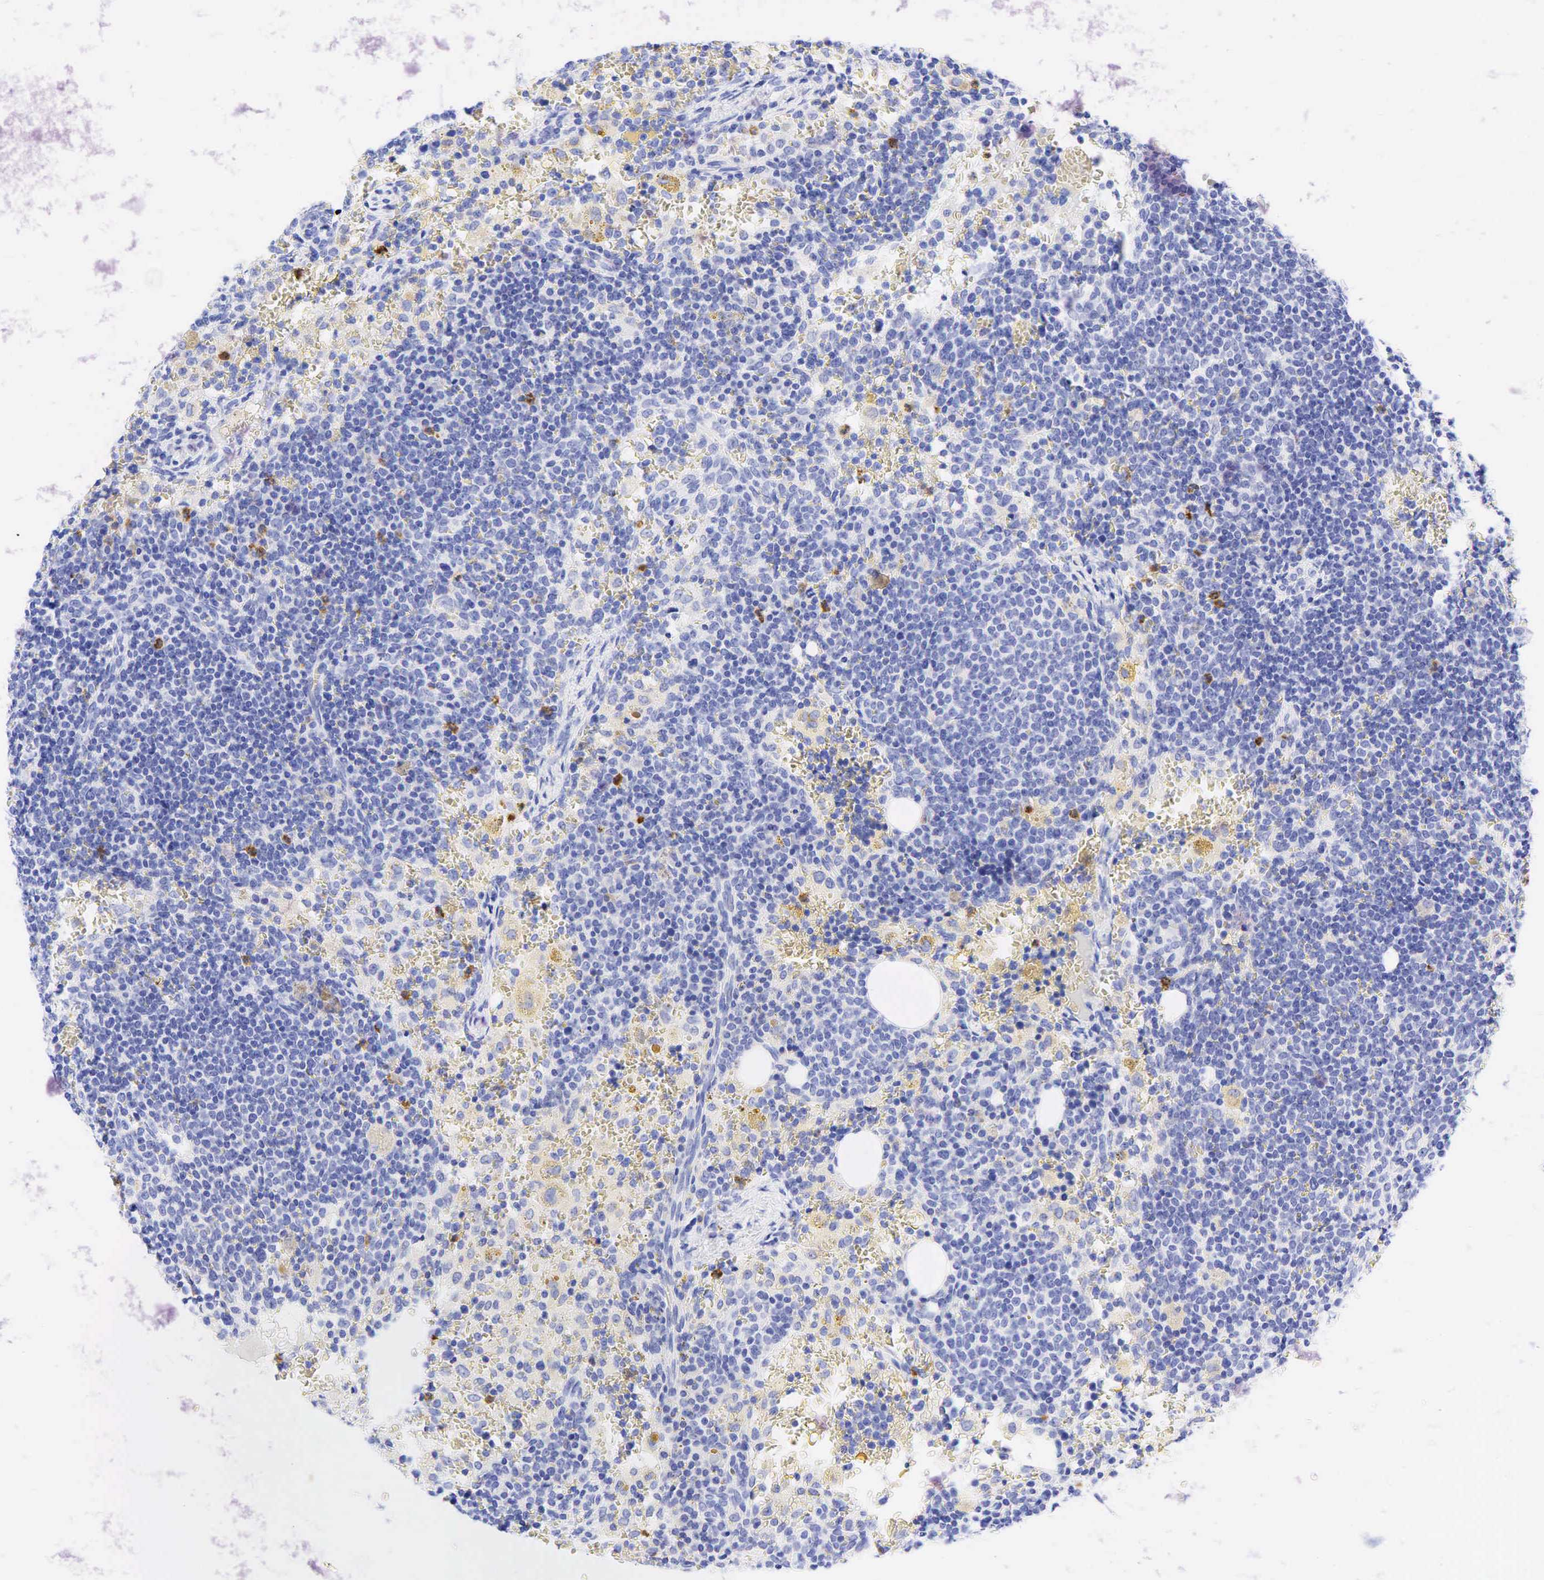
{"staining": {"intensity": "negative", "quantity": "none", "location": "none"}, "tissue": "lymphoma", "cell_type": "Tumor cells", "image_type": "cancer", "snomed": [{"axis": "morphology", "description": "Malignant lymphoma, non-Hodgkin's type, High grade"}, {"axis": "topography", "description": "Lymph node"}], "caption": "Immunohistochemistry (IHC) photomicrograph of human lymphoma stained for a protein (brown), which reveals no staining in tumor cells.", "gene": "FUT4", "patient": {"sex": "female", "age": 76}}